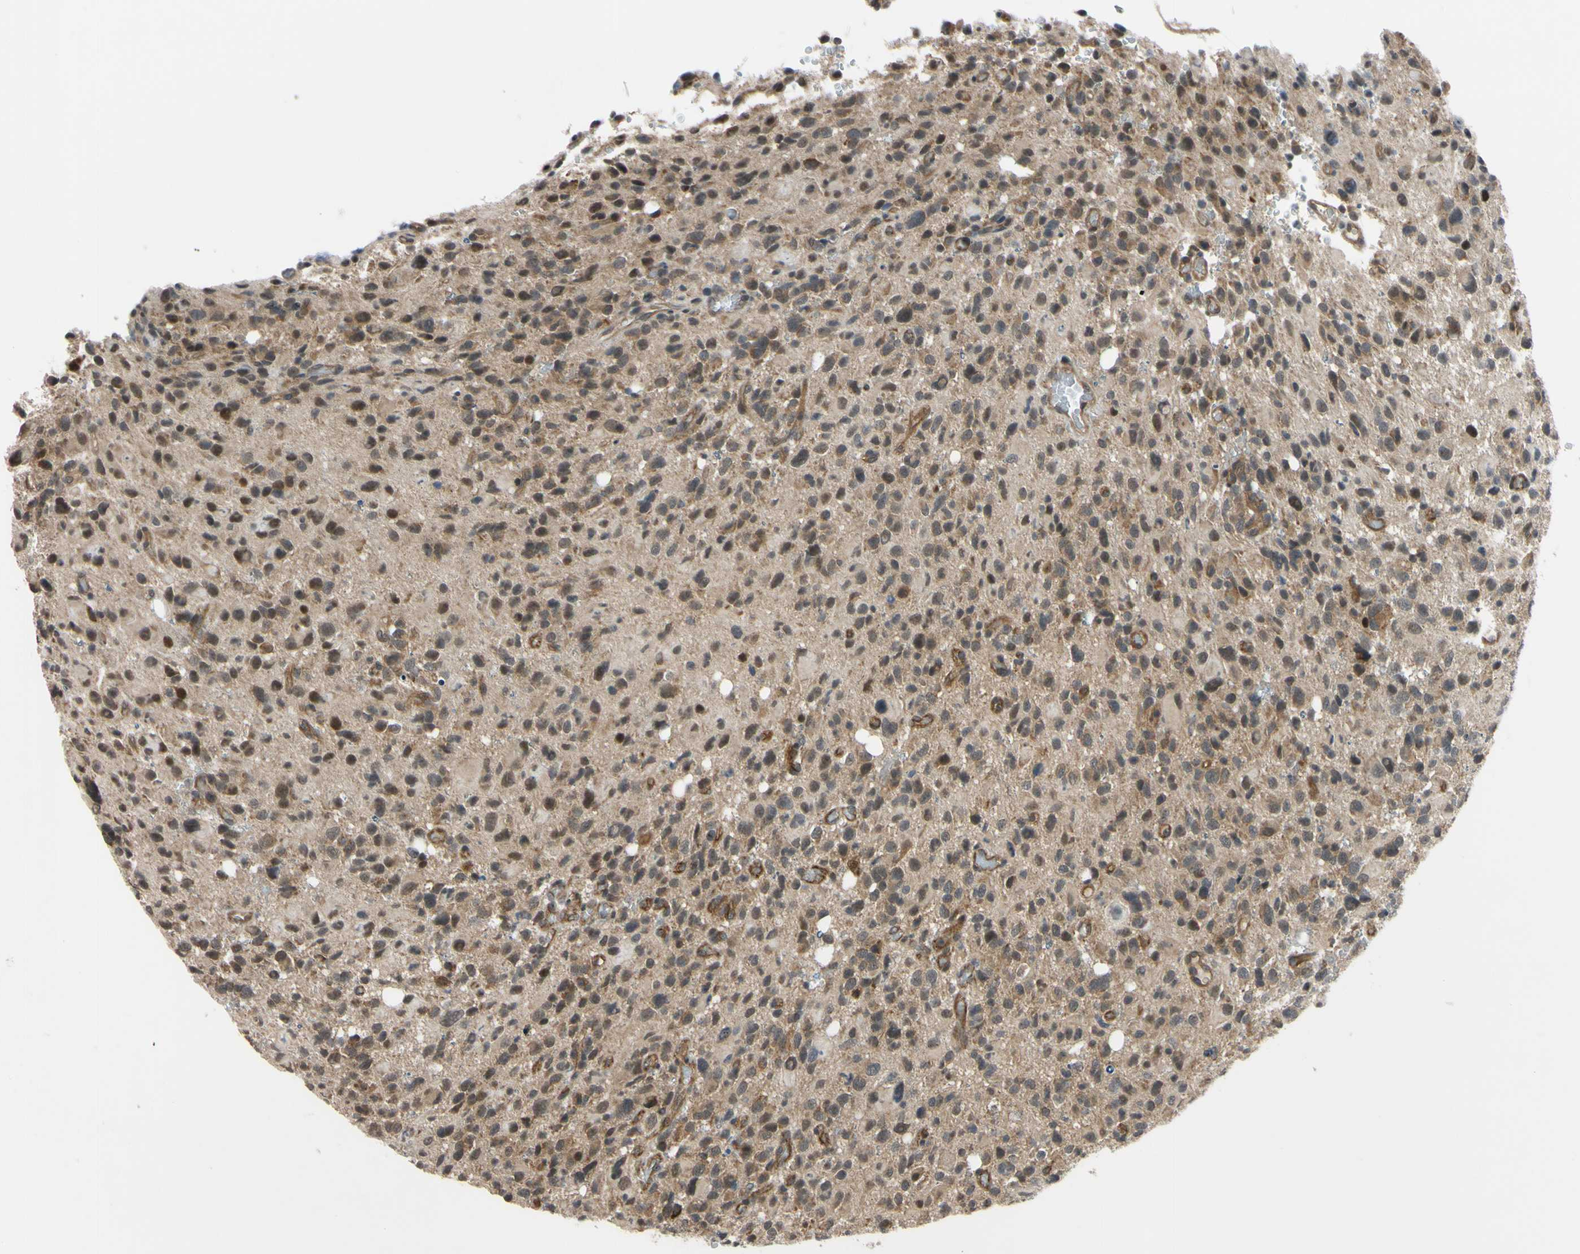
{"staining": {"intensity": "moderate", "quantity": ">75%", "location": "cytoplasmic/membranous,nuclear"}, "tissue": "glioma", "cell_type": "Tumor cells", "image_type": "cancer", "snomed": [{"axis": "morphology", "description": "Glioma, malignant, High grade"}, {"axis": "topography", "description": "Brain"}], "caption": "Brown immunohistochemical staining in malignant glioma (high-grade) shows moderate cytoplasmic/membranous and nuclear positivity in approximately >75% of tumor cells.", "gene": "COMMD9", "patient": {"sex": "male", "age": 48}}